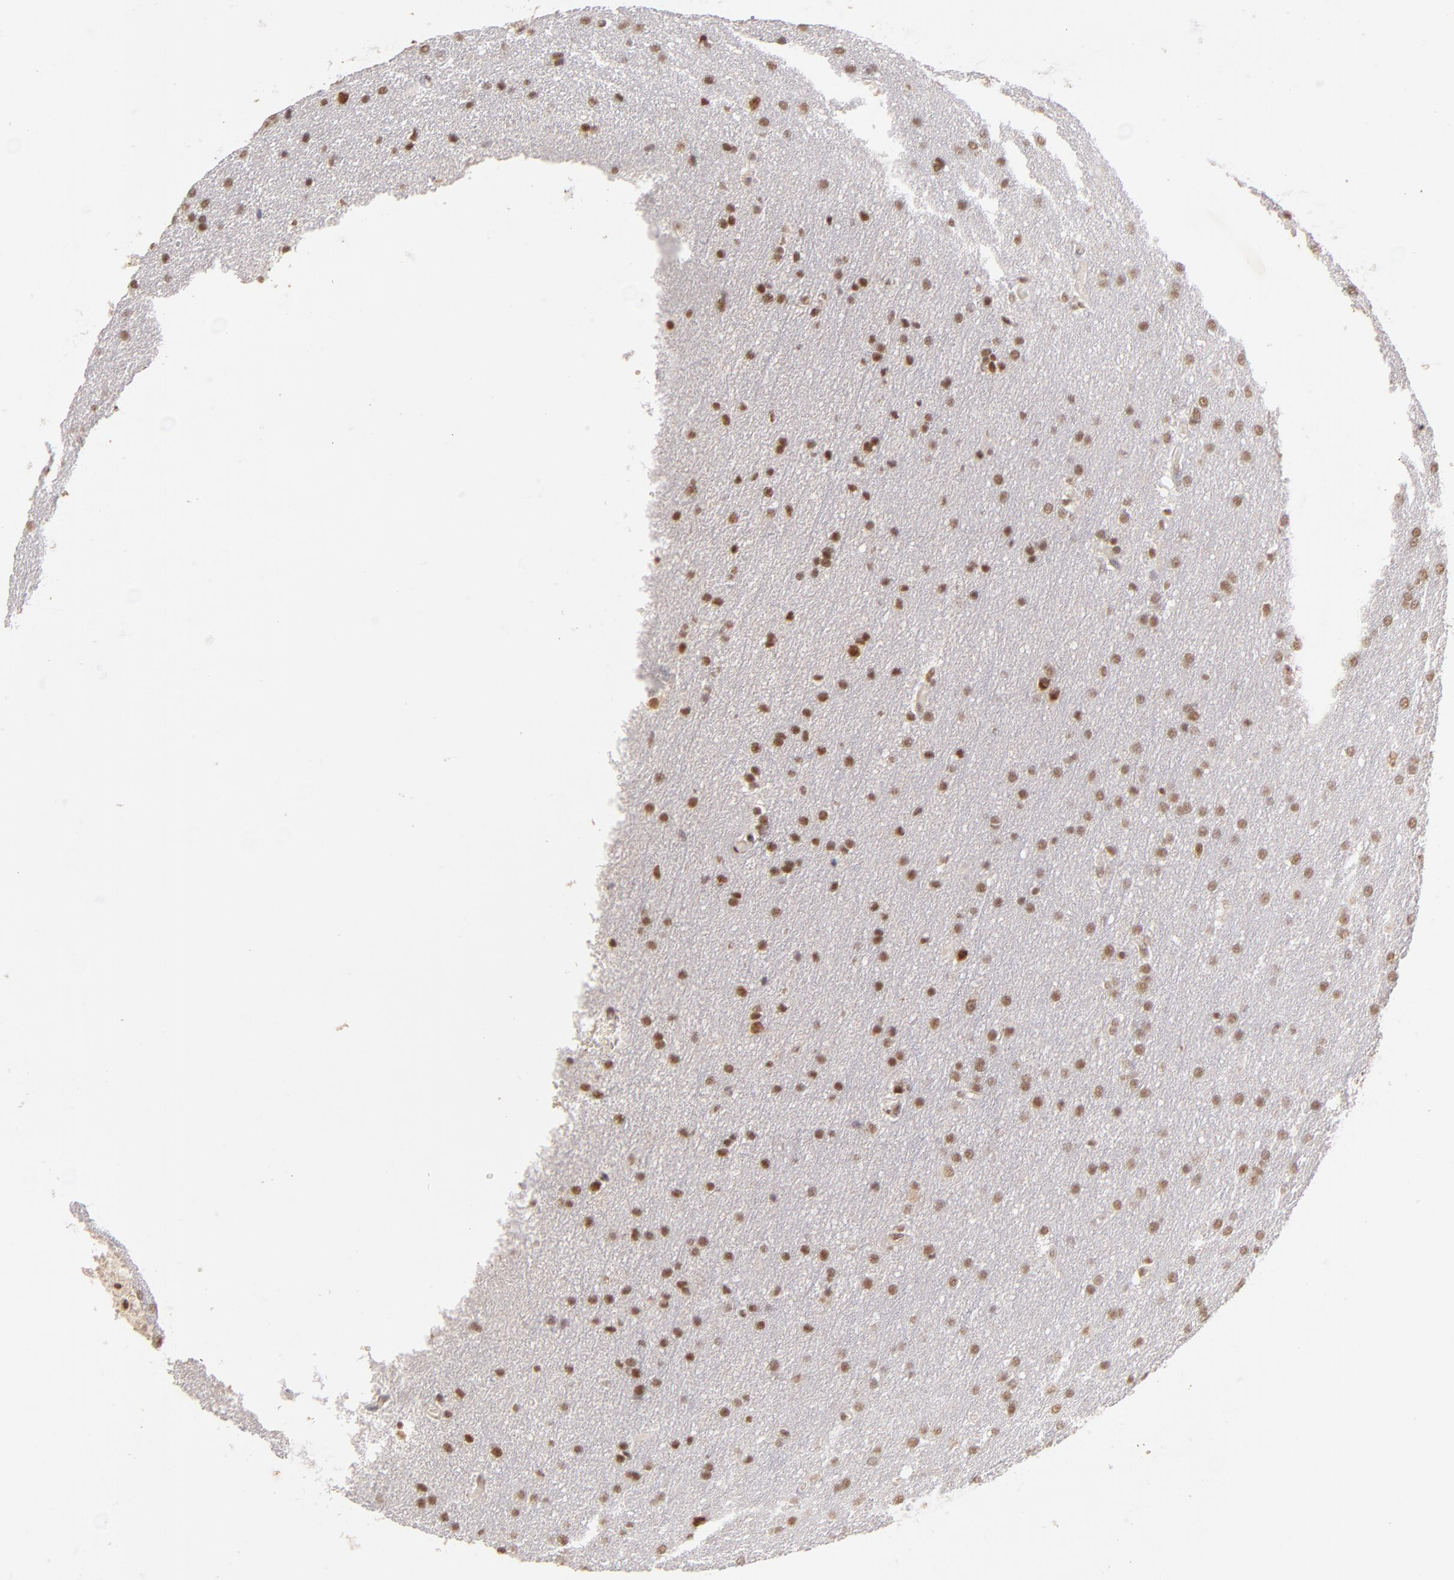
{"staining": {"intensity": "weak", "quantity": ">75%", "location": "nuclear"}, "tissue": "glioma", "cell_type": "Tumor cells", "image_type": "cancer", "snomed": [{"axis": "morphology", "description": "Glioma, malignant, Low grade"}, {"axis": "topography", "description": "Brain"}], "caption": "The image displays staining of glioma, revealing weak nuclear protein positivity (brown color) within tumor cells. The protein of interest is stained brown, and the nuclei are stained in blue (DAB IHC with brightfield microscopy, high magnification).", "gene": "NFE2", "patient": {"sex": "female", "age": 32}}